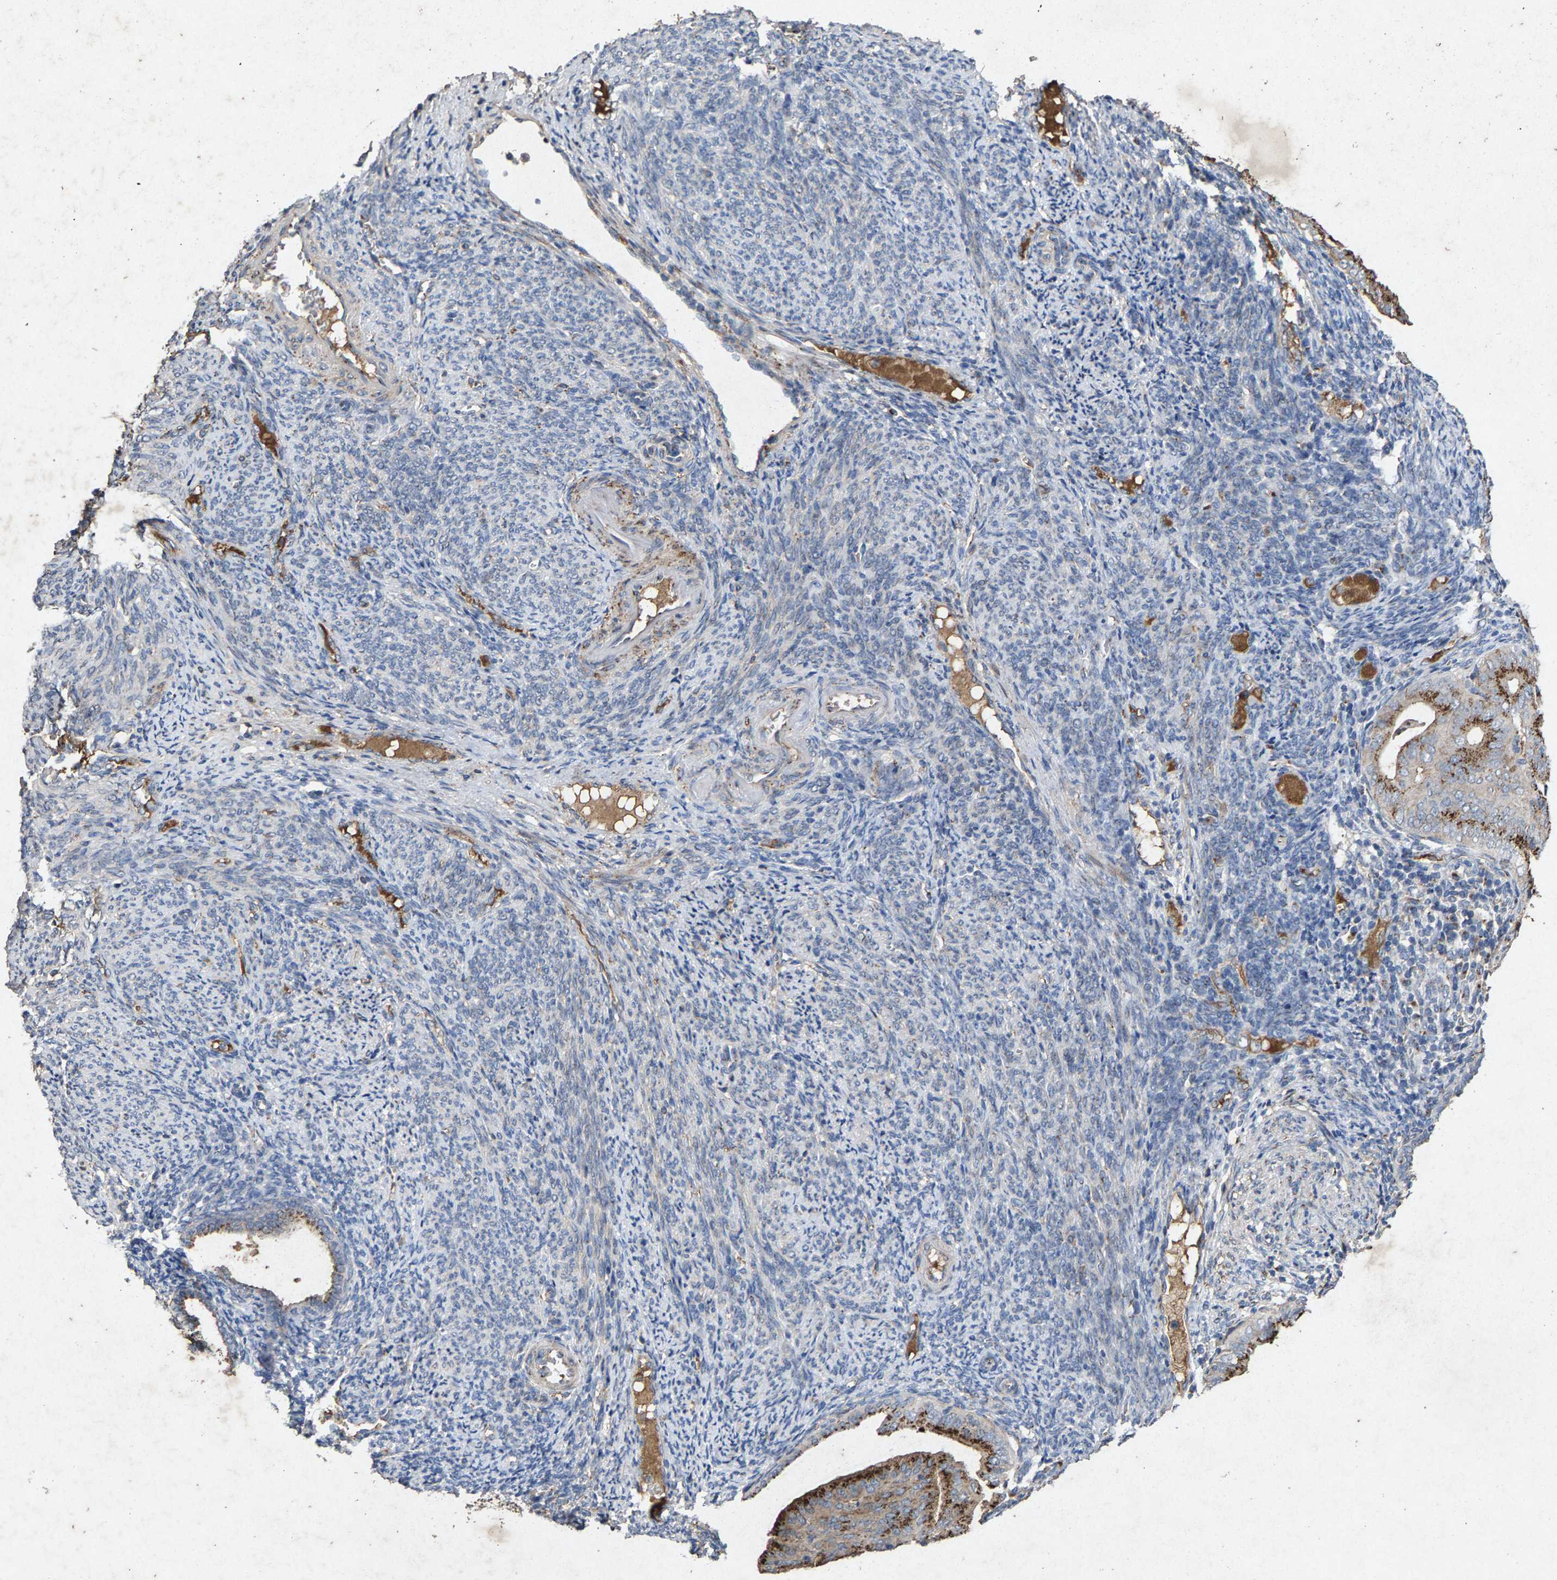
{"staining": {"intensity": "moderate", "quantity": ">75%", "location": "cytoplasmic/membranous"}, "tissue": "endometrial cancer", "cell_type": "Tumor cells", "image_type": "cancer", "snomed": [{"axis": "morphology", "description": "Adenocarcinoma, NOS"}, {"axis": "topography", "description": "Endometrium"}], "caption": "IHC (DAB) staining of endometrial cancer (adenocarcinoma) reveals moderate cytoplasmic/membranous protein expression in approximately >75% of tumor cells.", "gene": "MAN2A1", "patient": {"sex": "female", "age": 58}}